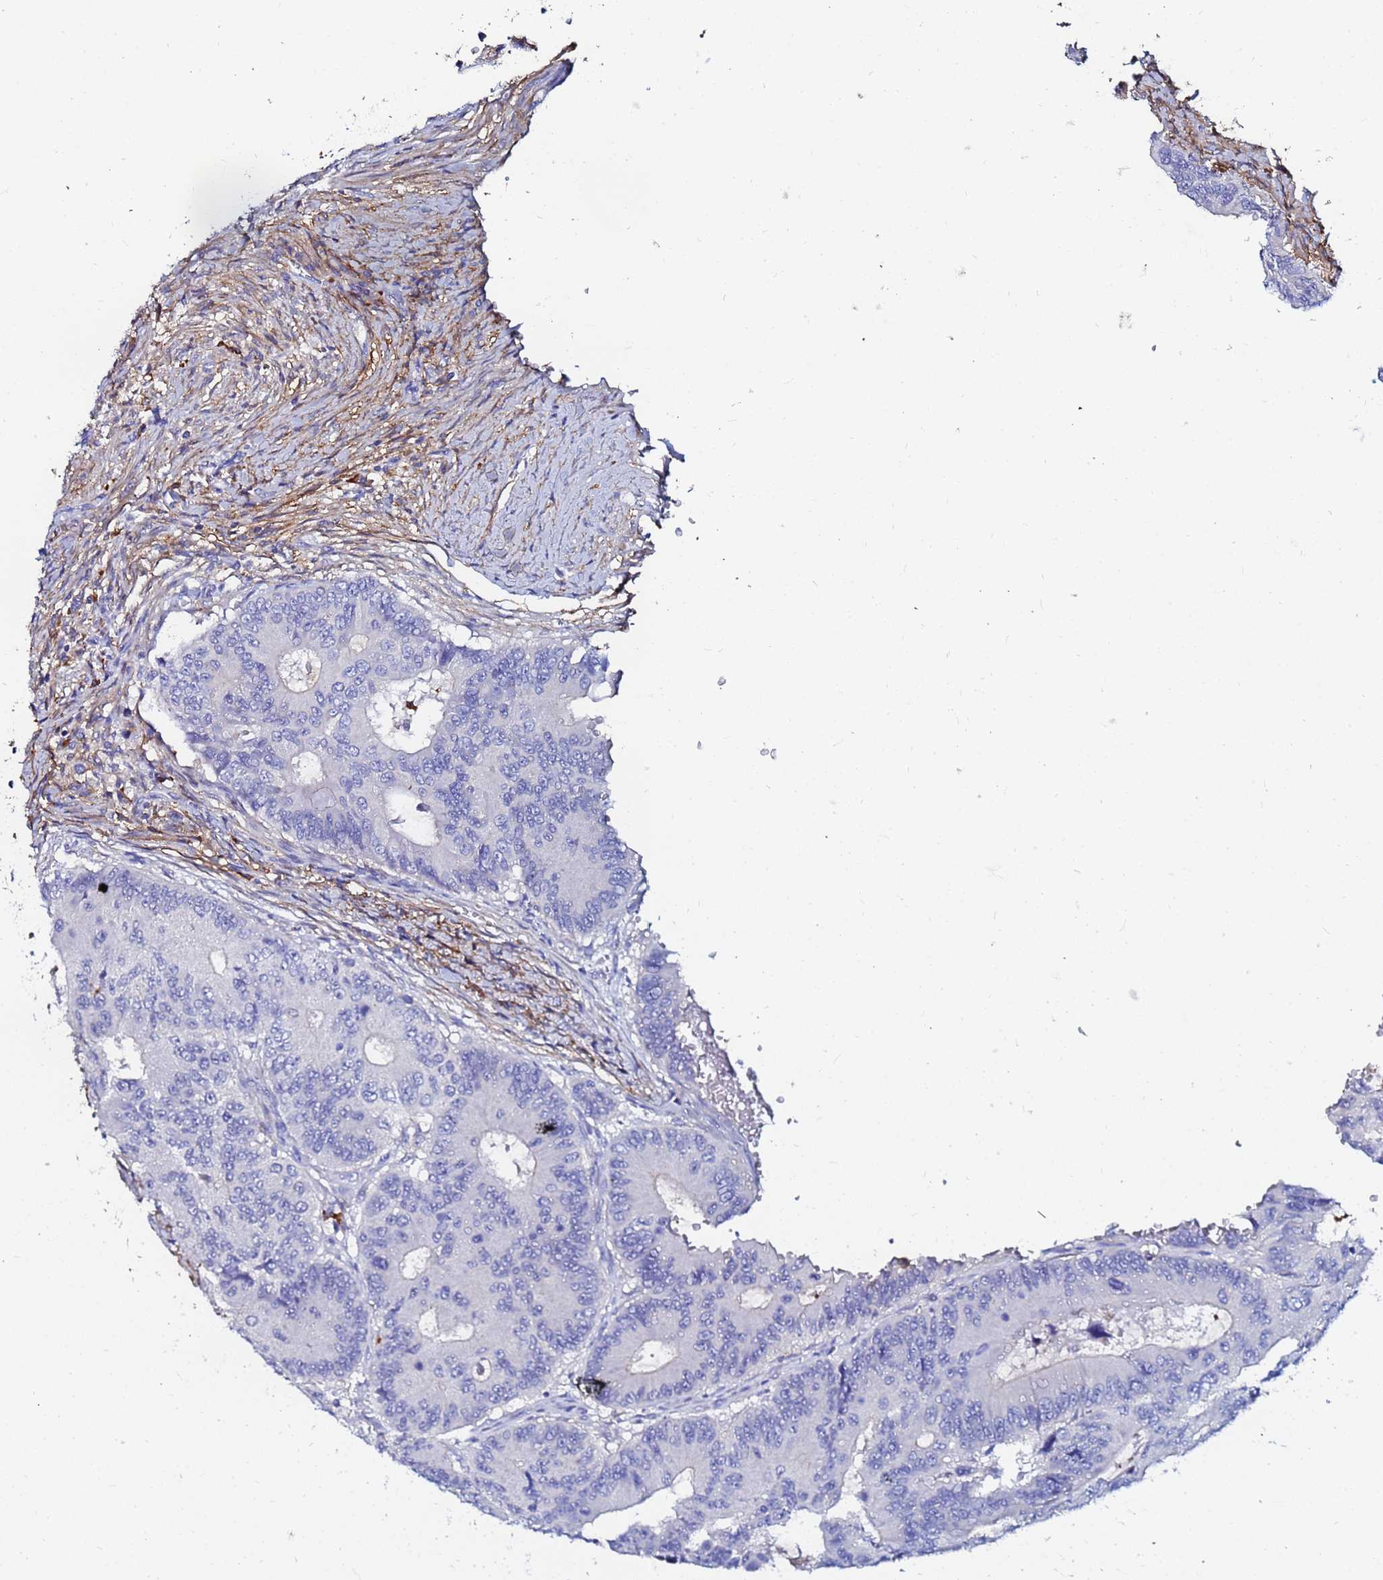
{"staining": {"intensity": "negative", "quantity": "none", "location": "none"}, "tissue": "colorectal cancer", "cell_type": "Tumor cells", "image_type": "cancer", "snomed": [{"axis": "morphology", "description": "Adenocarcinoma, NOS"}, {"axis": "topography", "description": "Colon"}], "caption": "Immunohistochemistry micrograph of neoplastic tissue: colorectal cancer stained with DAB (3,3'-diaminobenzidine) shows no significant protein expression in tumor cells.", "gene": "BASP1", "patient": {"sex": "male", "age": 85}}